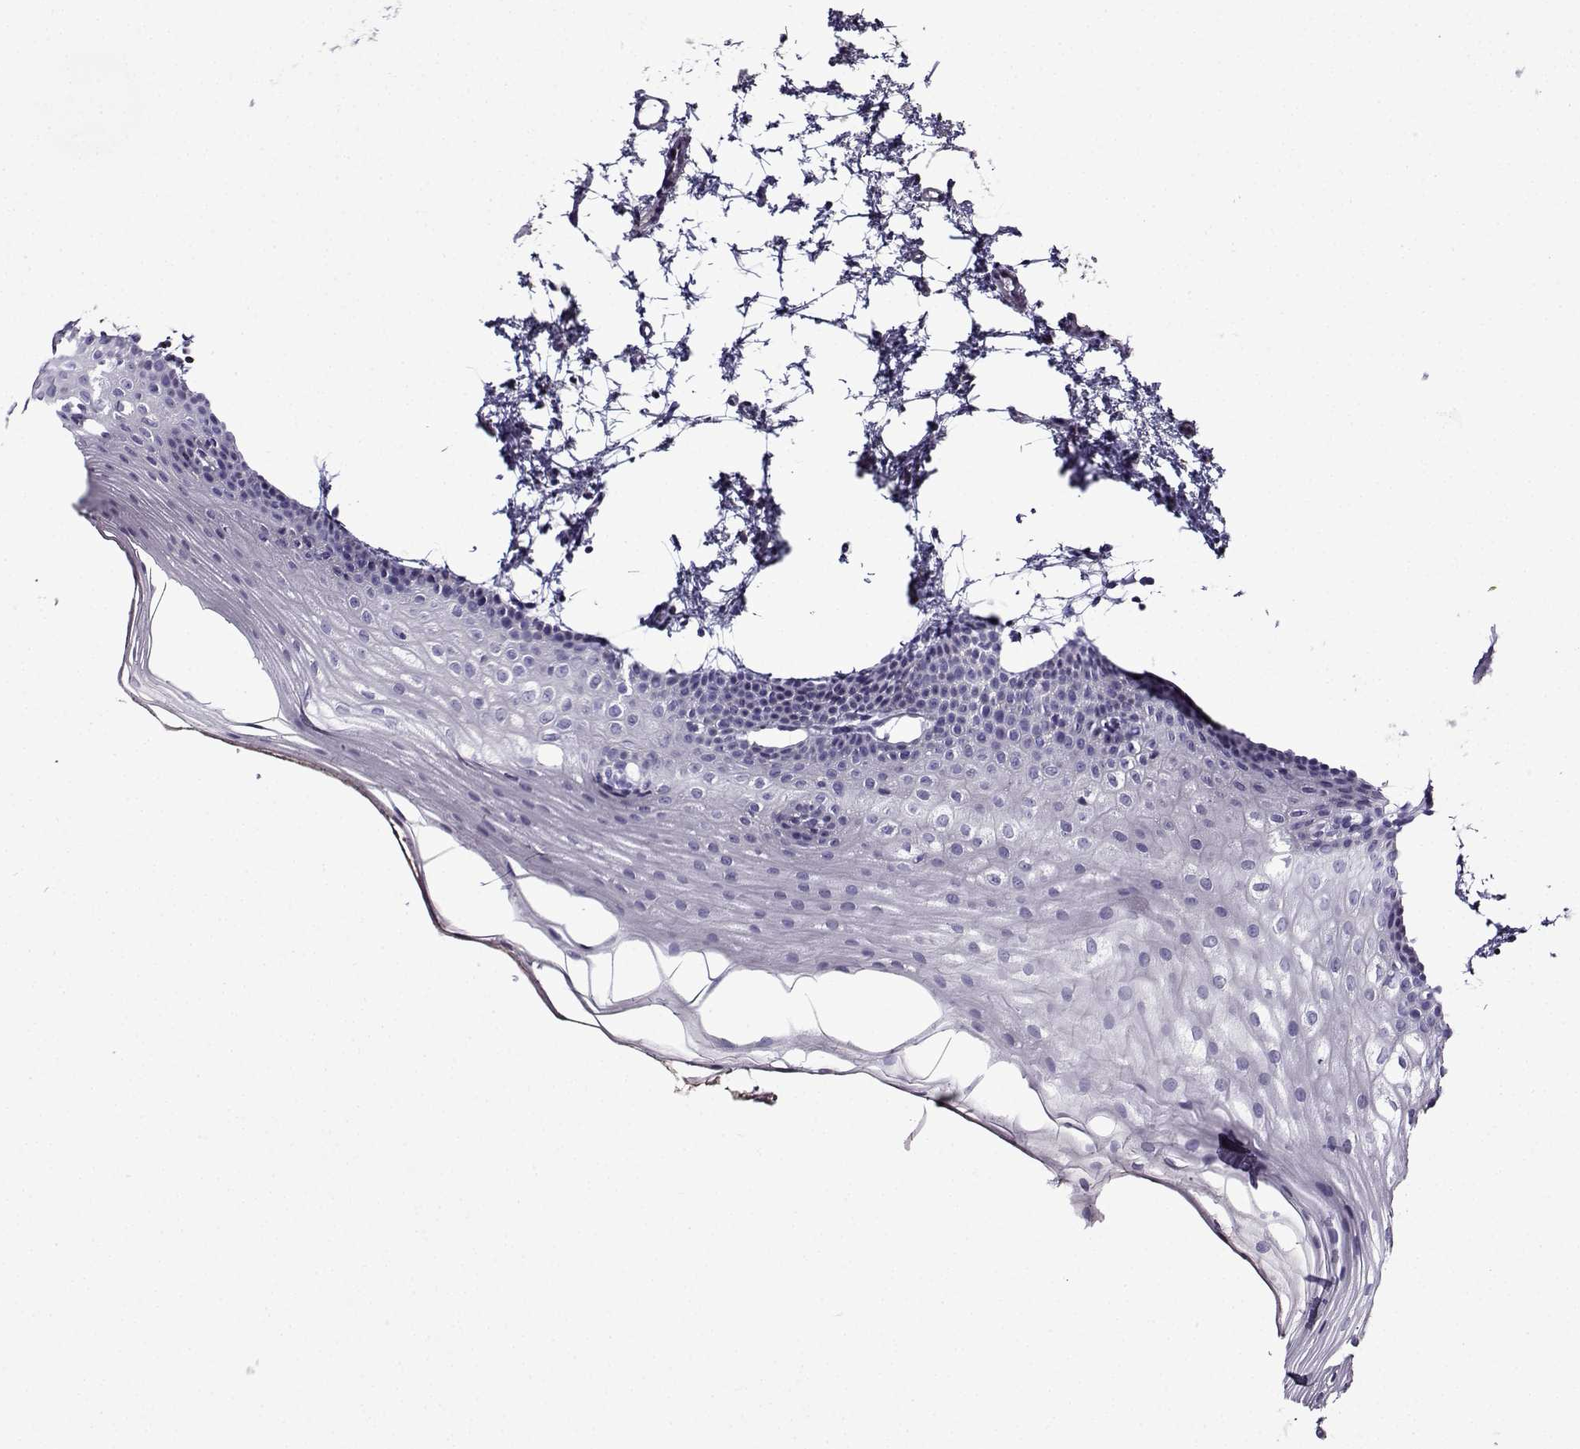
{"staining": {"intensity": "negative", "quantity": "none", "location": "none"}, "tissue": "oral mucosa", "cell_type": "Squamous epithelial cells", "image_type": "normal", "snomed": [{"axis": "morphology", "description": "Normal tissue, NOS"}, {"axis": "topography", "description": "Oral tissue"}], "caption": "Immunohistochemical staining of unremarkable oral mucosa demonstrates no significant expression in squamous epithelial cells.", "gene": "TMEM266", "patient": {"sex": "female", "age": 57}}